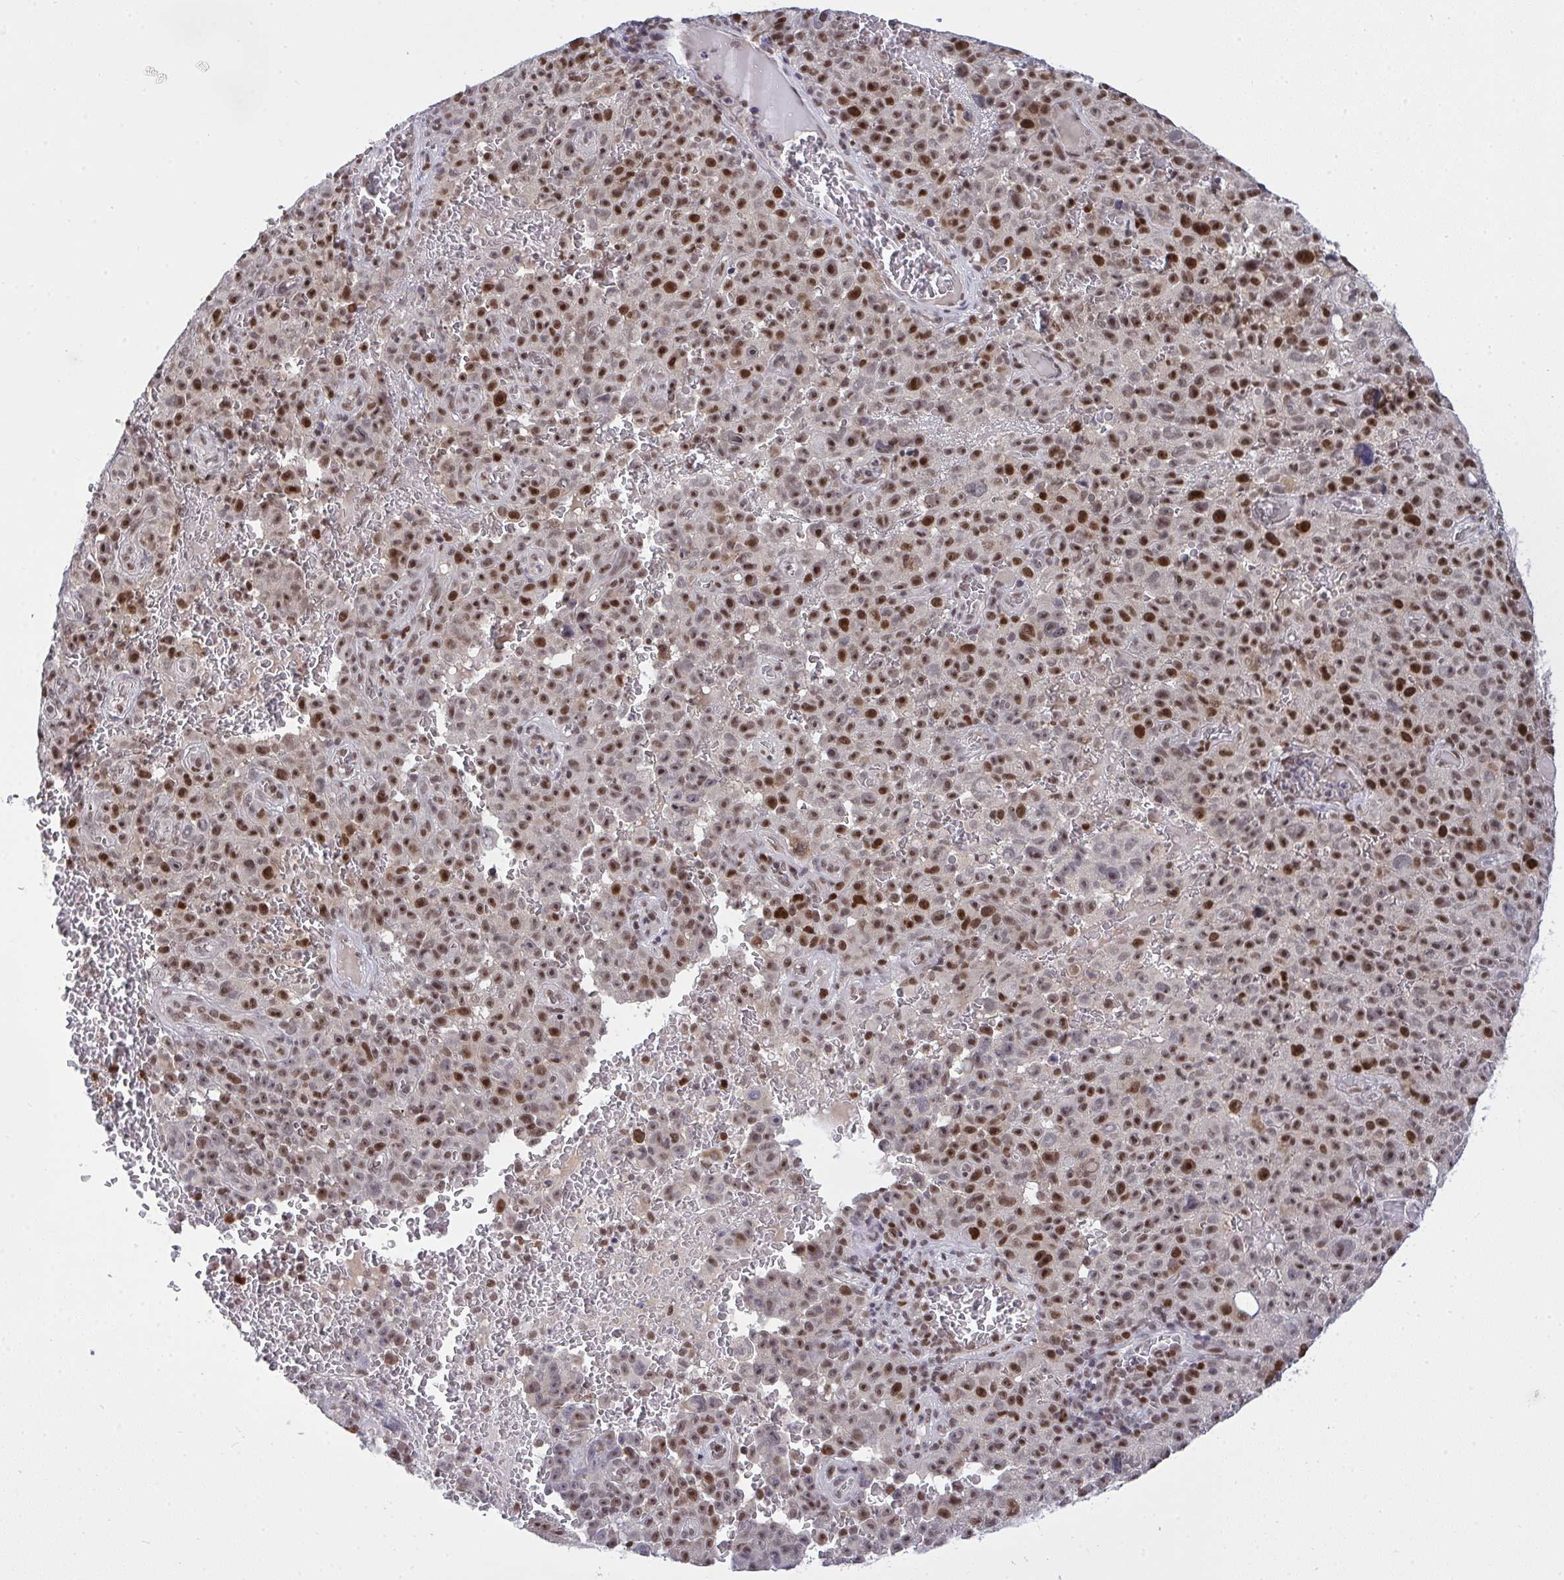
{"staining": {"intensity": "moderate", "quantity": ">75%", "location": "nuclear"}, "tissue": "melanoma", "cell_type": "Tumor cells", "image_type": "cancer", "snomed": [{"axis": "morphology", "description": "Malignant melanoma, NOS"}, {"axis": "topography", "description": "Skin"}], "caption": "Brown immunohistochemical staining in malignant melanoma reveals moderate nuclear expression in approximately >75% of tumor cells.", "gene": "RFC4", "patient": {"sex": "female", "age": 82}}